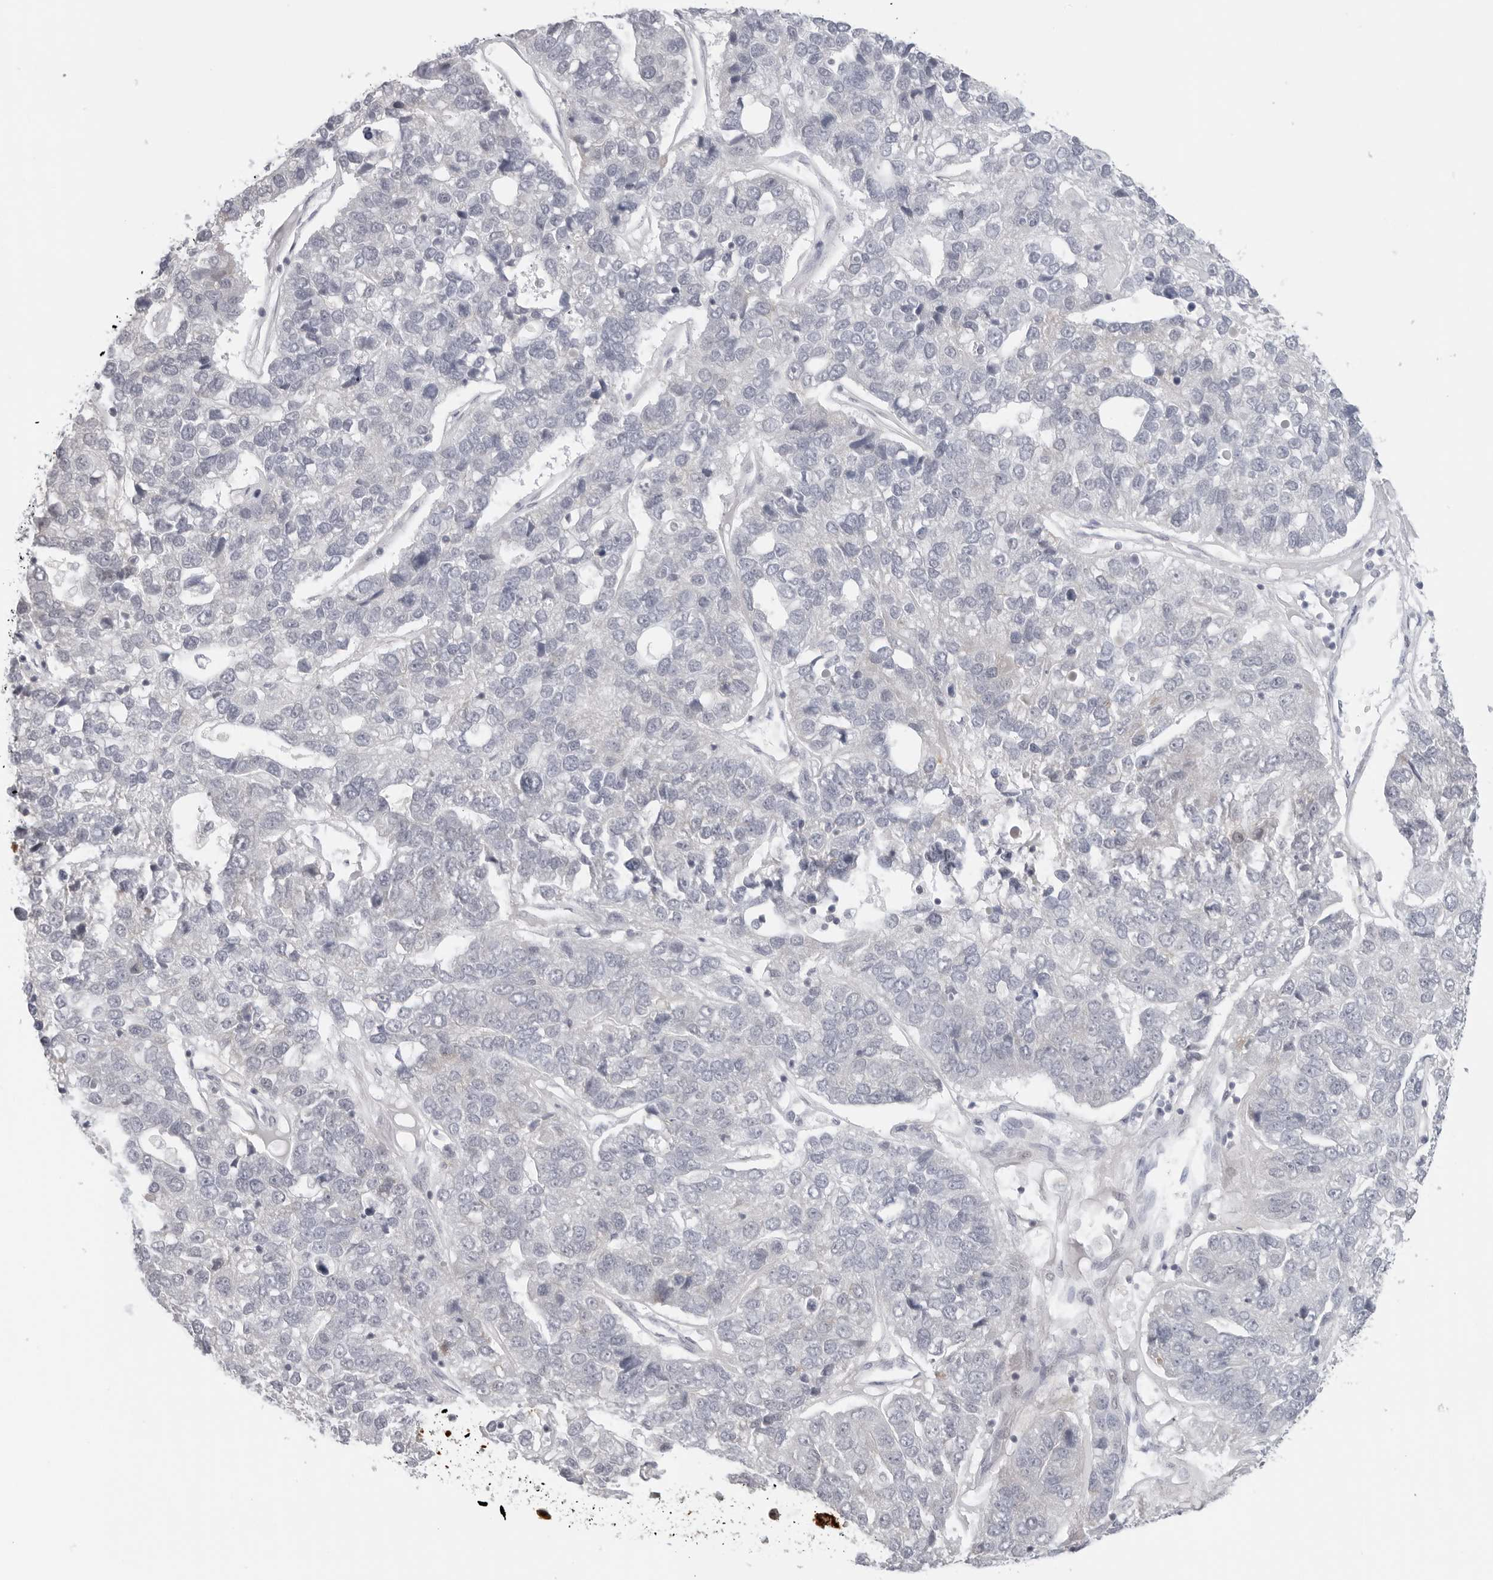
{"staining": {"intensity": "negative", "quantity": "none", "location": "none"}, "tissue": "pancreatic cancer", "cell_type": "Tumor cells", "image_type": "cancer", "snomed": [{"axis": "morphology", "description": "Adenocarcinoma, NOS"}, {"axis": "topography", "description": "Pancreas"}], "caption": "A high-resolution micrograph shows IHC staining of adenocarcinoma (pancreatic), which reveals no significant positivity in tumor cells.", "gene": "FOXK2", "patient": {"sex": "female", "age": 61}}